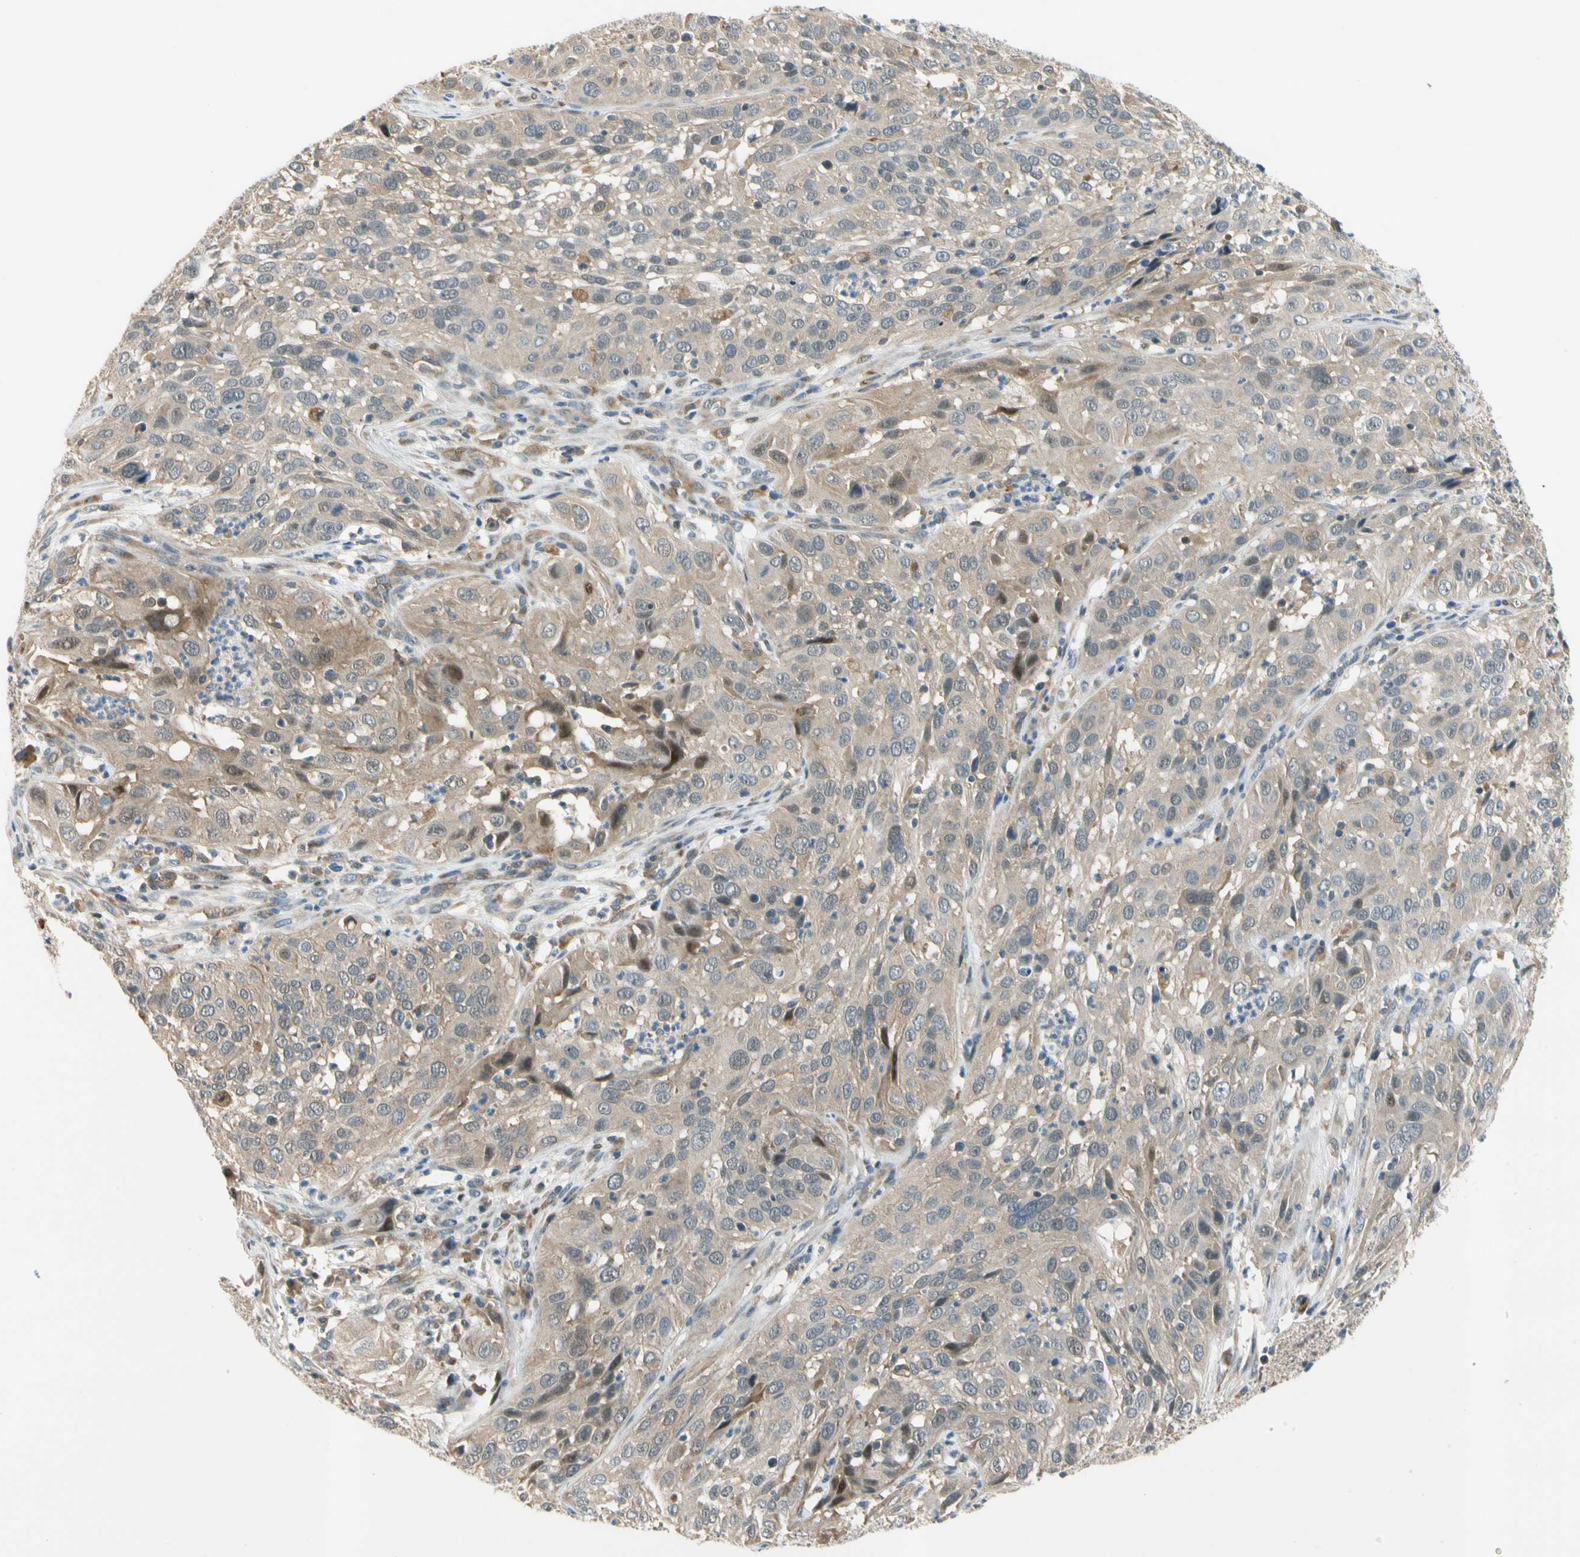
{"staining": {"intensity": "weak", "quantity": ">75%", "location": "cytoplasmic/membranous"}, "tissue": "cervical cancer", "cell_type": "Tumor cells", "image_type": "cancer", "snomed": [{"axis": "morphology", "description": "Squamous cell carcinoma, NOS"}, {"axis": "topography", "description": "Cervix"}], "caption": "Cervical squamous cell carcinoma stained with DAB immunohistochemistry (IHC) demonstrates low levels of weak cytoplasmic/membranous expression in about >75% of tumor cells.", "gene": "GATD1", "patient": {"sex": "female", "age": 32}}